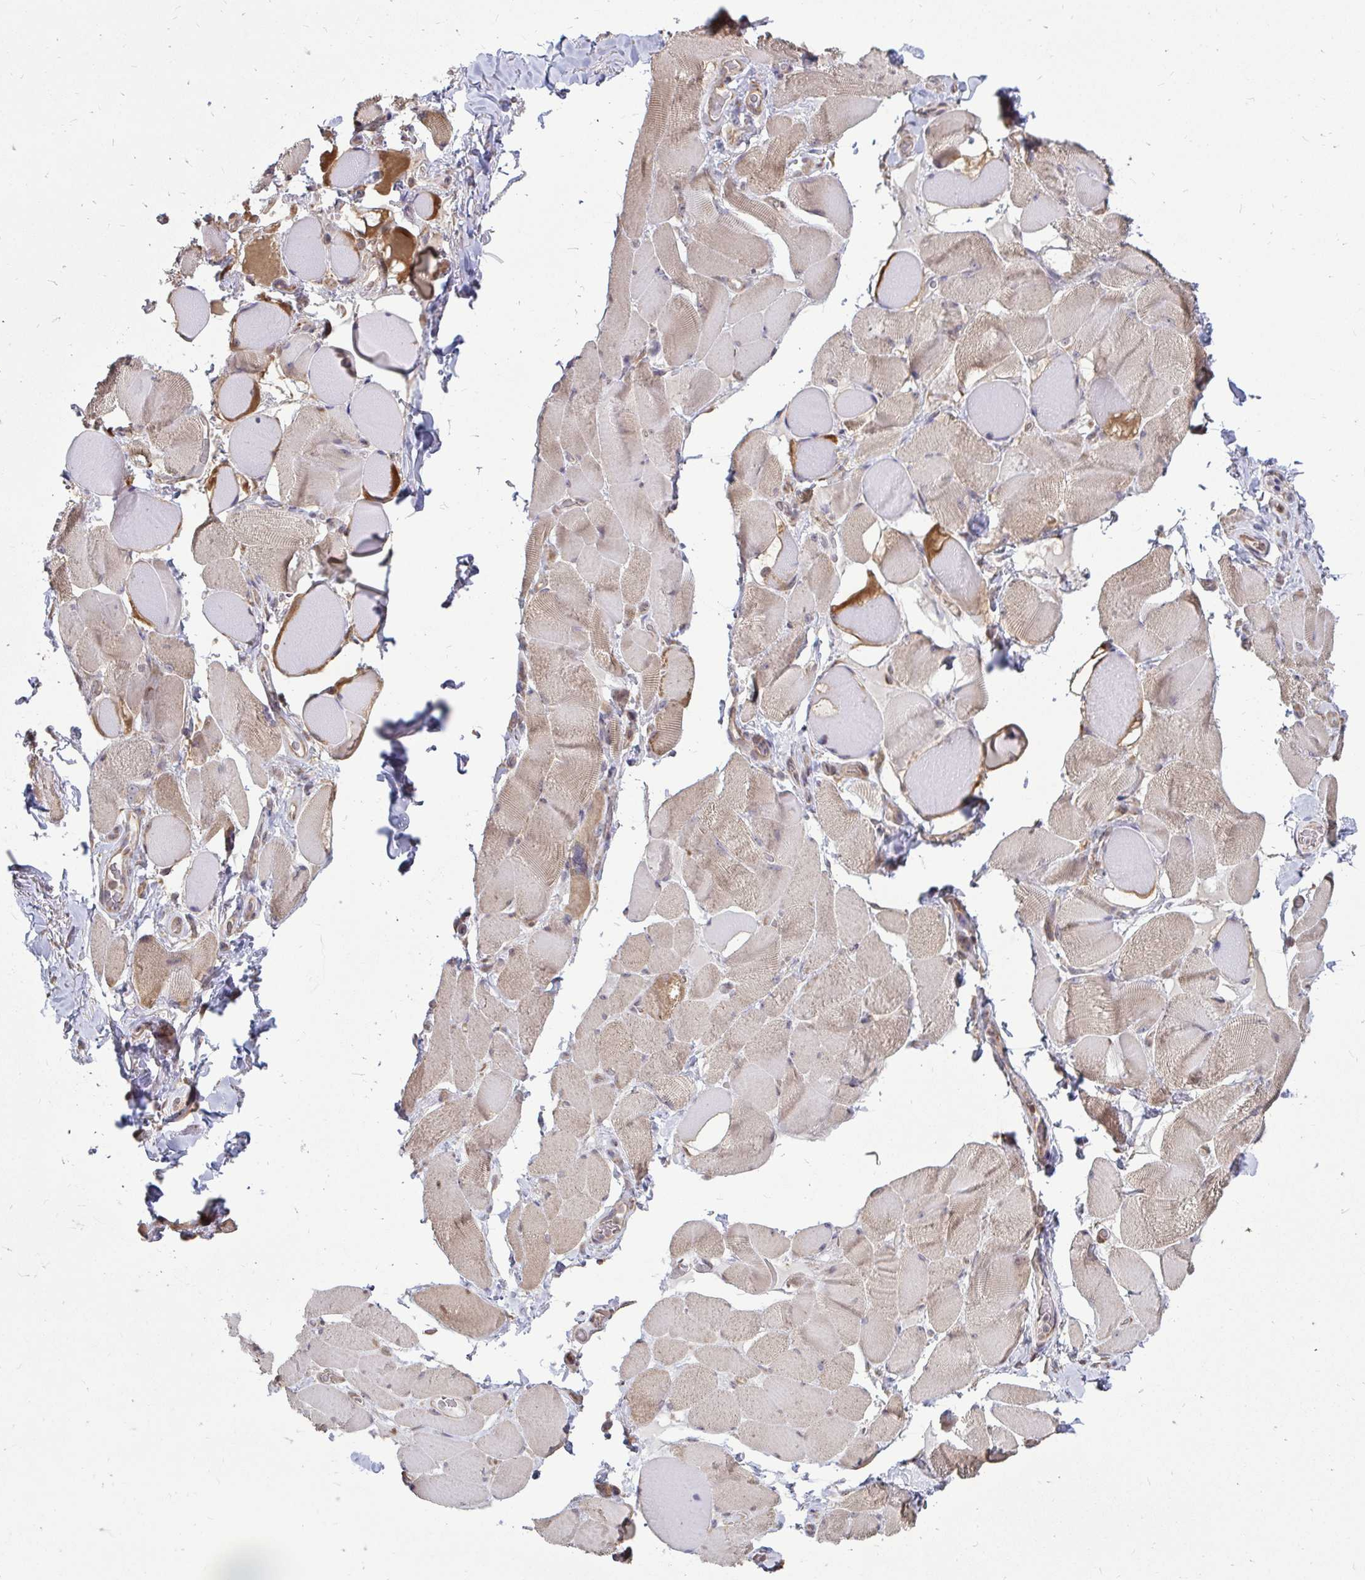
{"staining": {"intensity": "moderate", "quantity": "25%-75%", "location": "cytoplasmic/membranous"}, "tissue": "skeletal muscle", "cell_type": "Myocytes", "image_type": "normal", "snomed": [{"axis": "morphology", "description": "Normal tissue, NOS"}, {"axis": "topography", "description": "Skeletal muscle"}, {"axis": "topography", "description": "Anal"}, {"axis": "topography", "description": "Peripheral nerve tissue"}], "caption": "A photomicrograph of skeletal muscle stained for a protein exhibits moderate cytoplasmic/membranous brown staining in myocytes. The staining was performed using DAB (3,3'-diaminobenzidine) to visualize the protein expression in brown, while the nuclei were stained in blue with hematoxylin (Magnification: 20x).", "gene": "DNAJA2", "patient": {"sex": "male", "age": 53}}